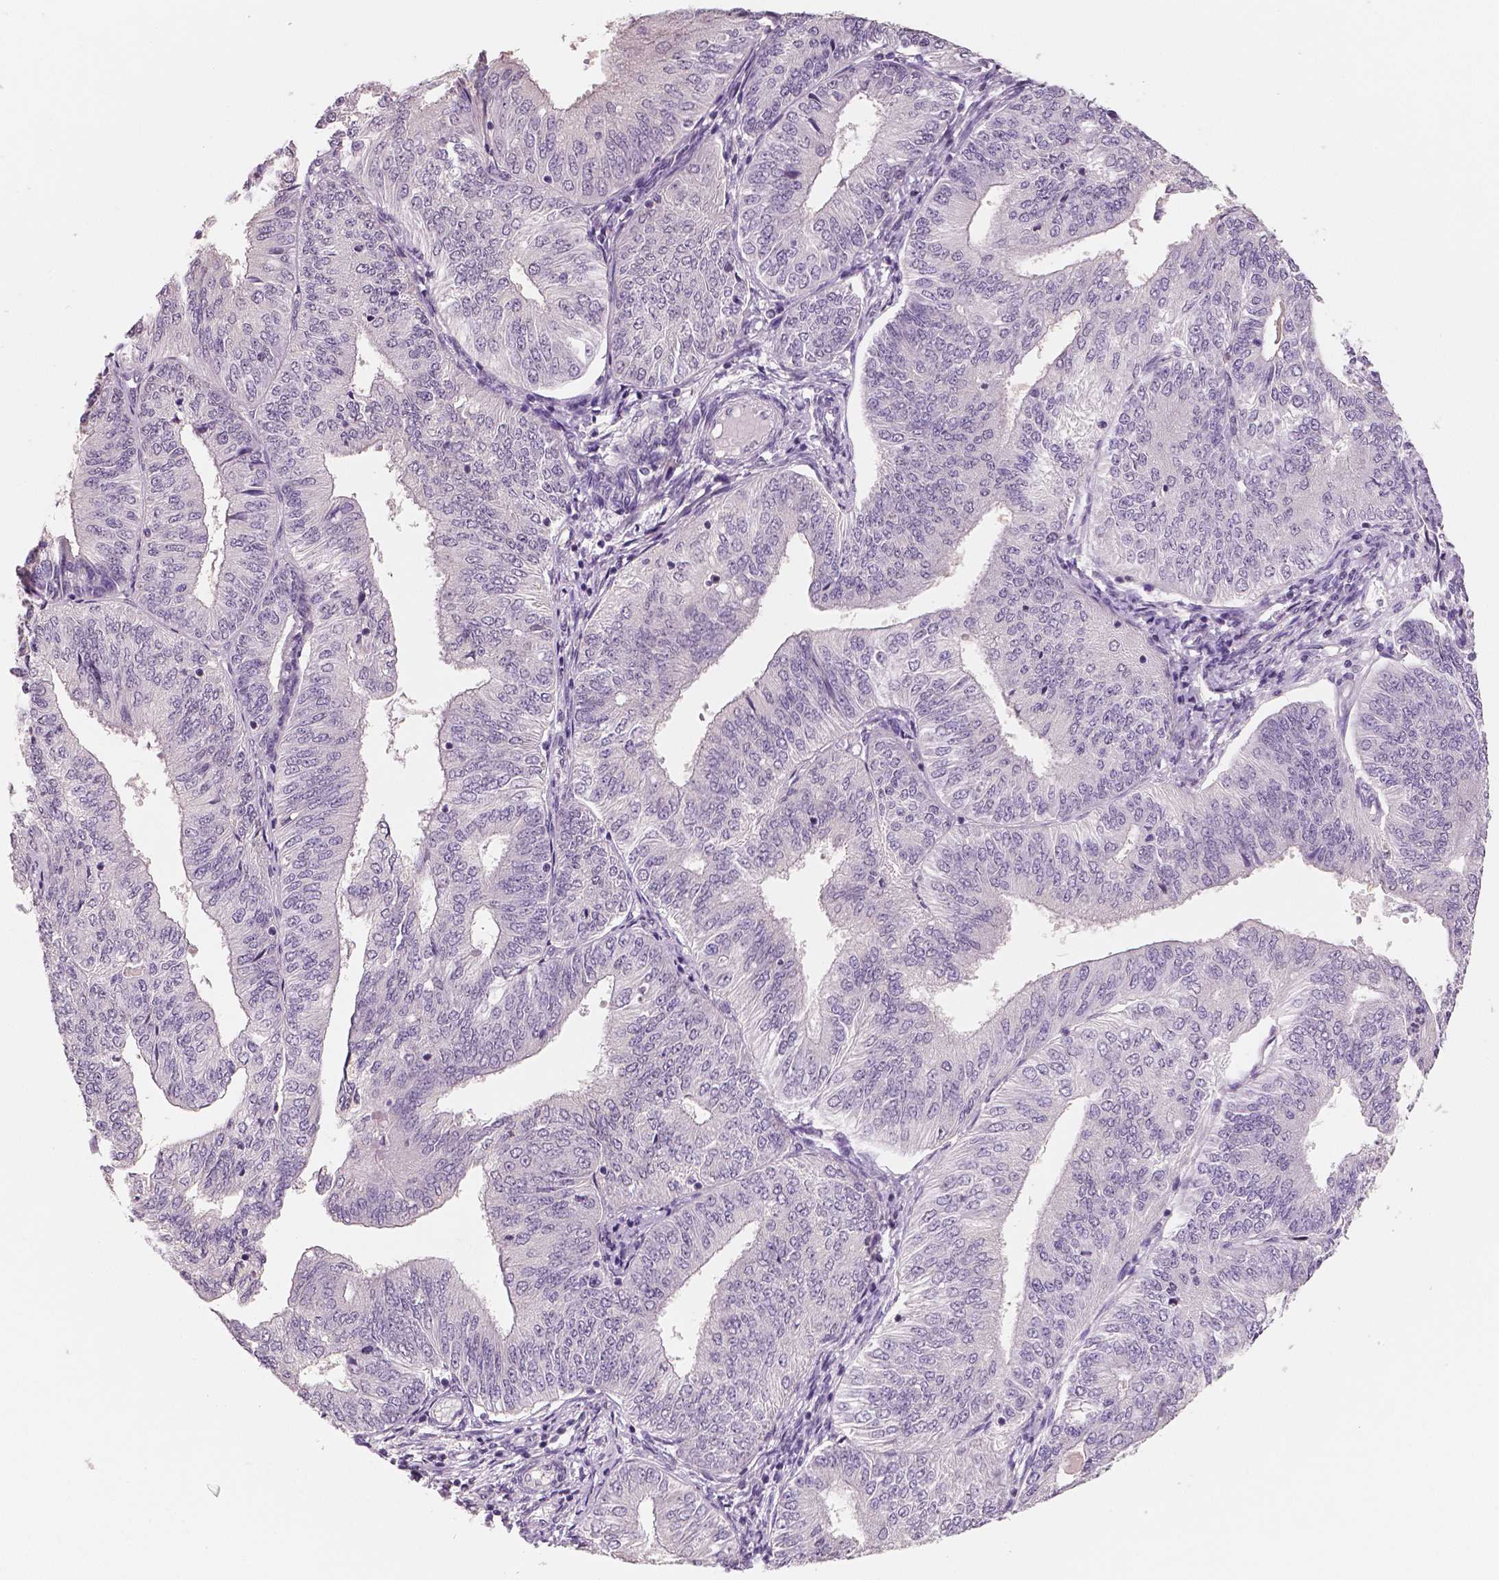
{"staining": {"intensity": "negative", "quantity": "none", "location": "none"}, "tissue": "endometrial cancer", "cell_type": "Tumor cells", "image_type": "cancer", "snomed": [{"axis": "morphology", "description": "Adenocarcinoma, NOS"}, {"axis": "topography", "description": "Endometrium"}], "caption": "Immunohistochemistry (IHC) histopathology image of endometrial cancer (adenocarcinoma) stained for a protein (brown), which shows no expression in tumor cells. Nuclei are stained in blue.", "gene": "NECAB1", "patient": {"sex": "female", "age": 58}}